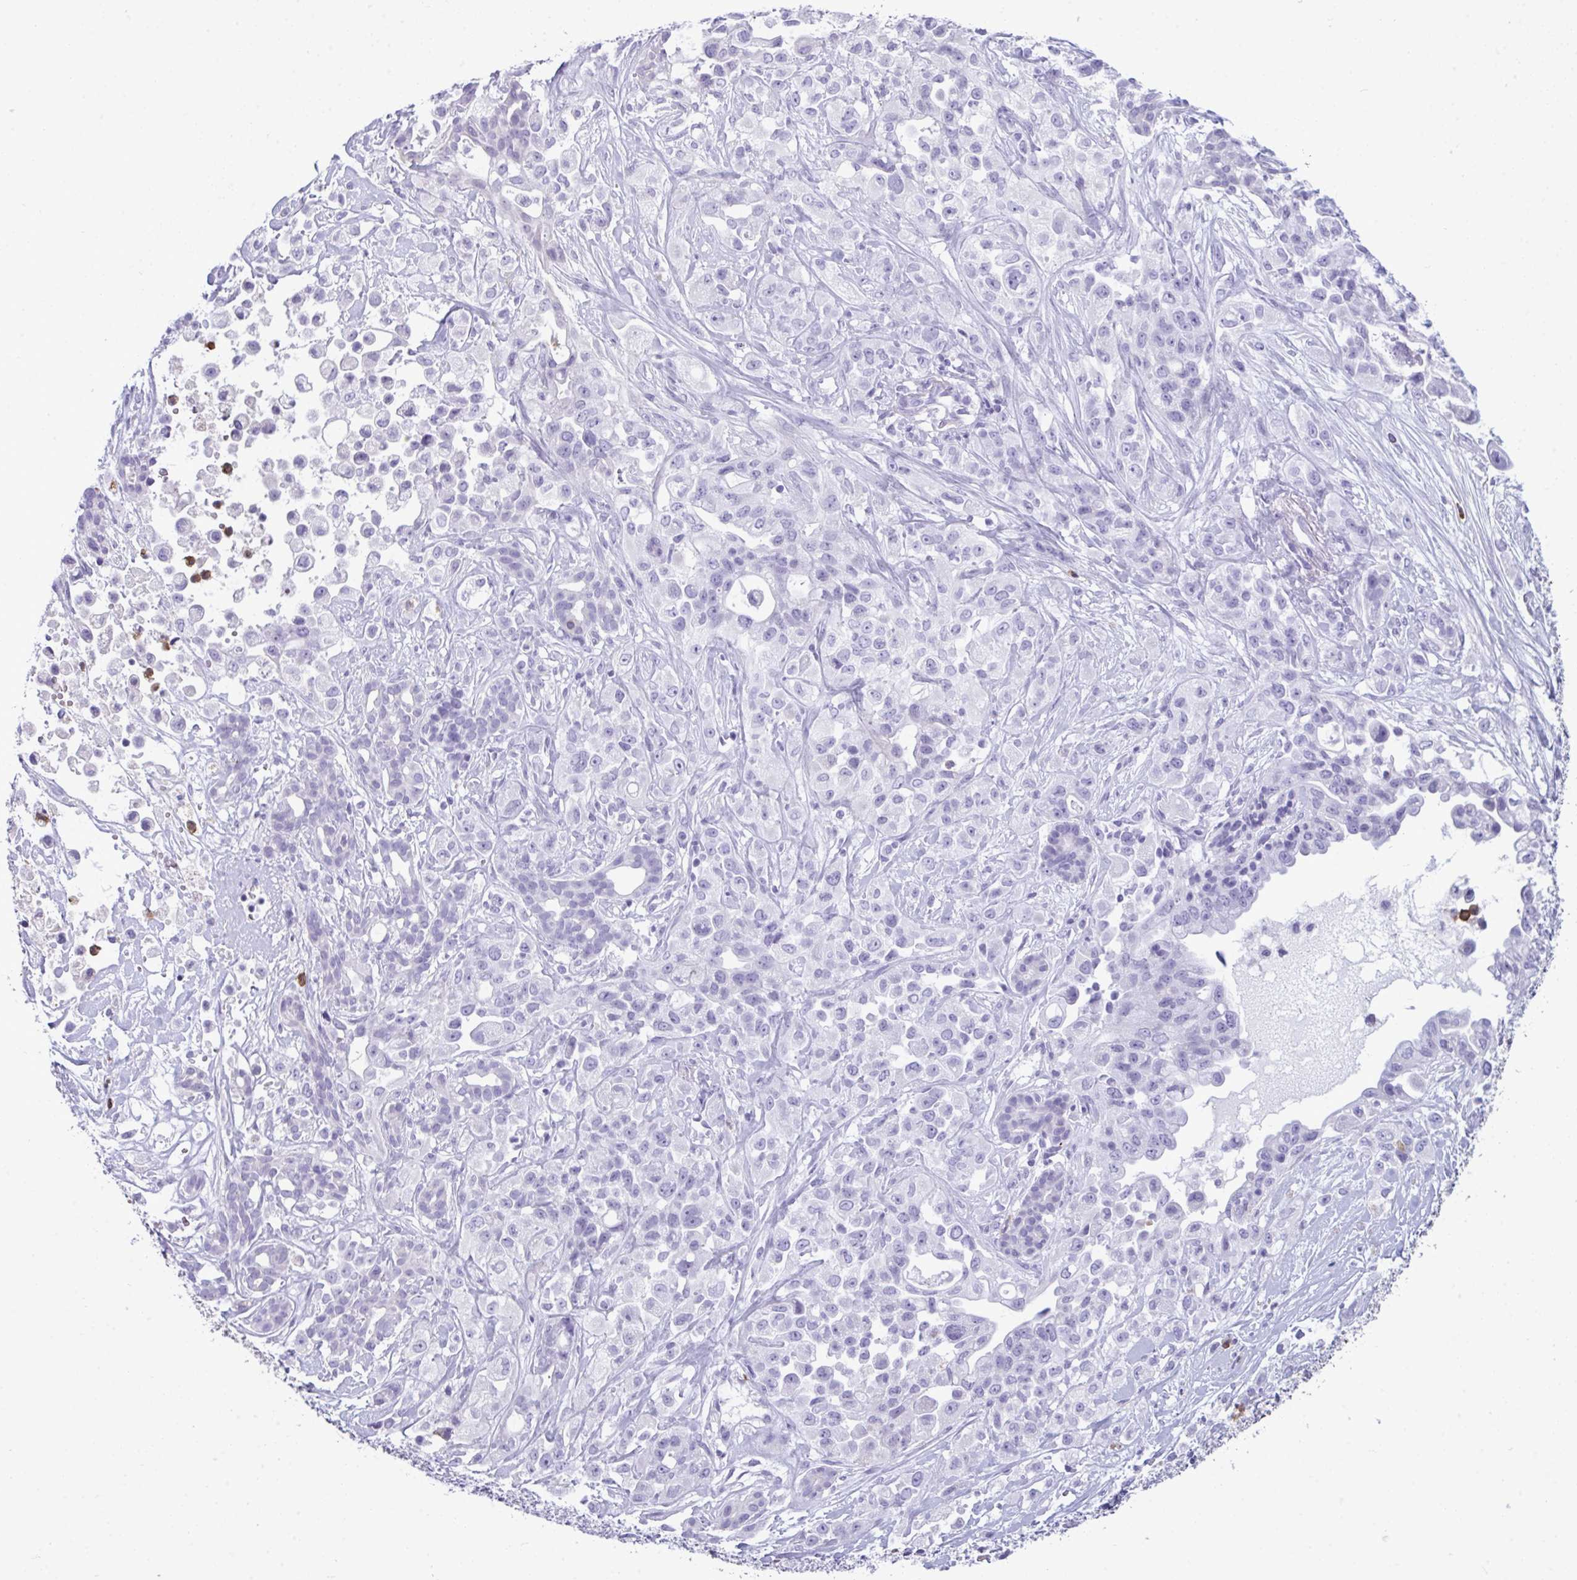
{"staining": {"intensity": "negative", "quantity": "none", "location": "none"}, "tissue": "pancreatic cancer", "cell_type": "Tumor cells", "image_type": "cancer", "snomed": [{"axis": "morphology", "description": "Adenocarcinoma, NOS"}, {"axis": "topography", "description": "Pancreas"}], "caption": "IHC of human pancreatic cancer displays no positivity in tumor cells.", "gene": "ARHGAP42", "patient": {"sex": "male", "age": 44}}